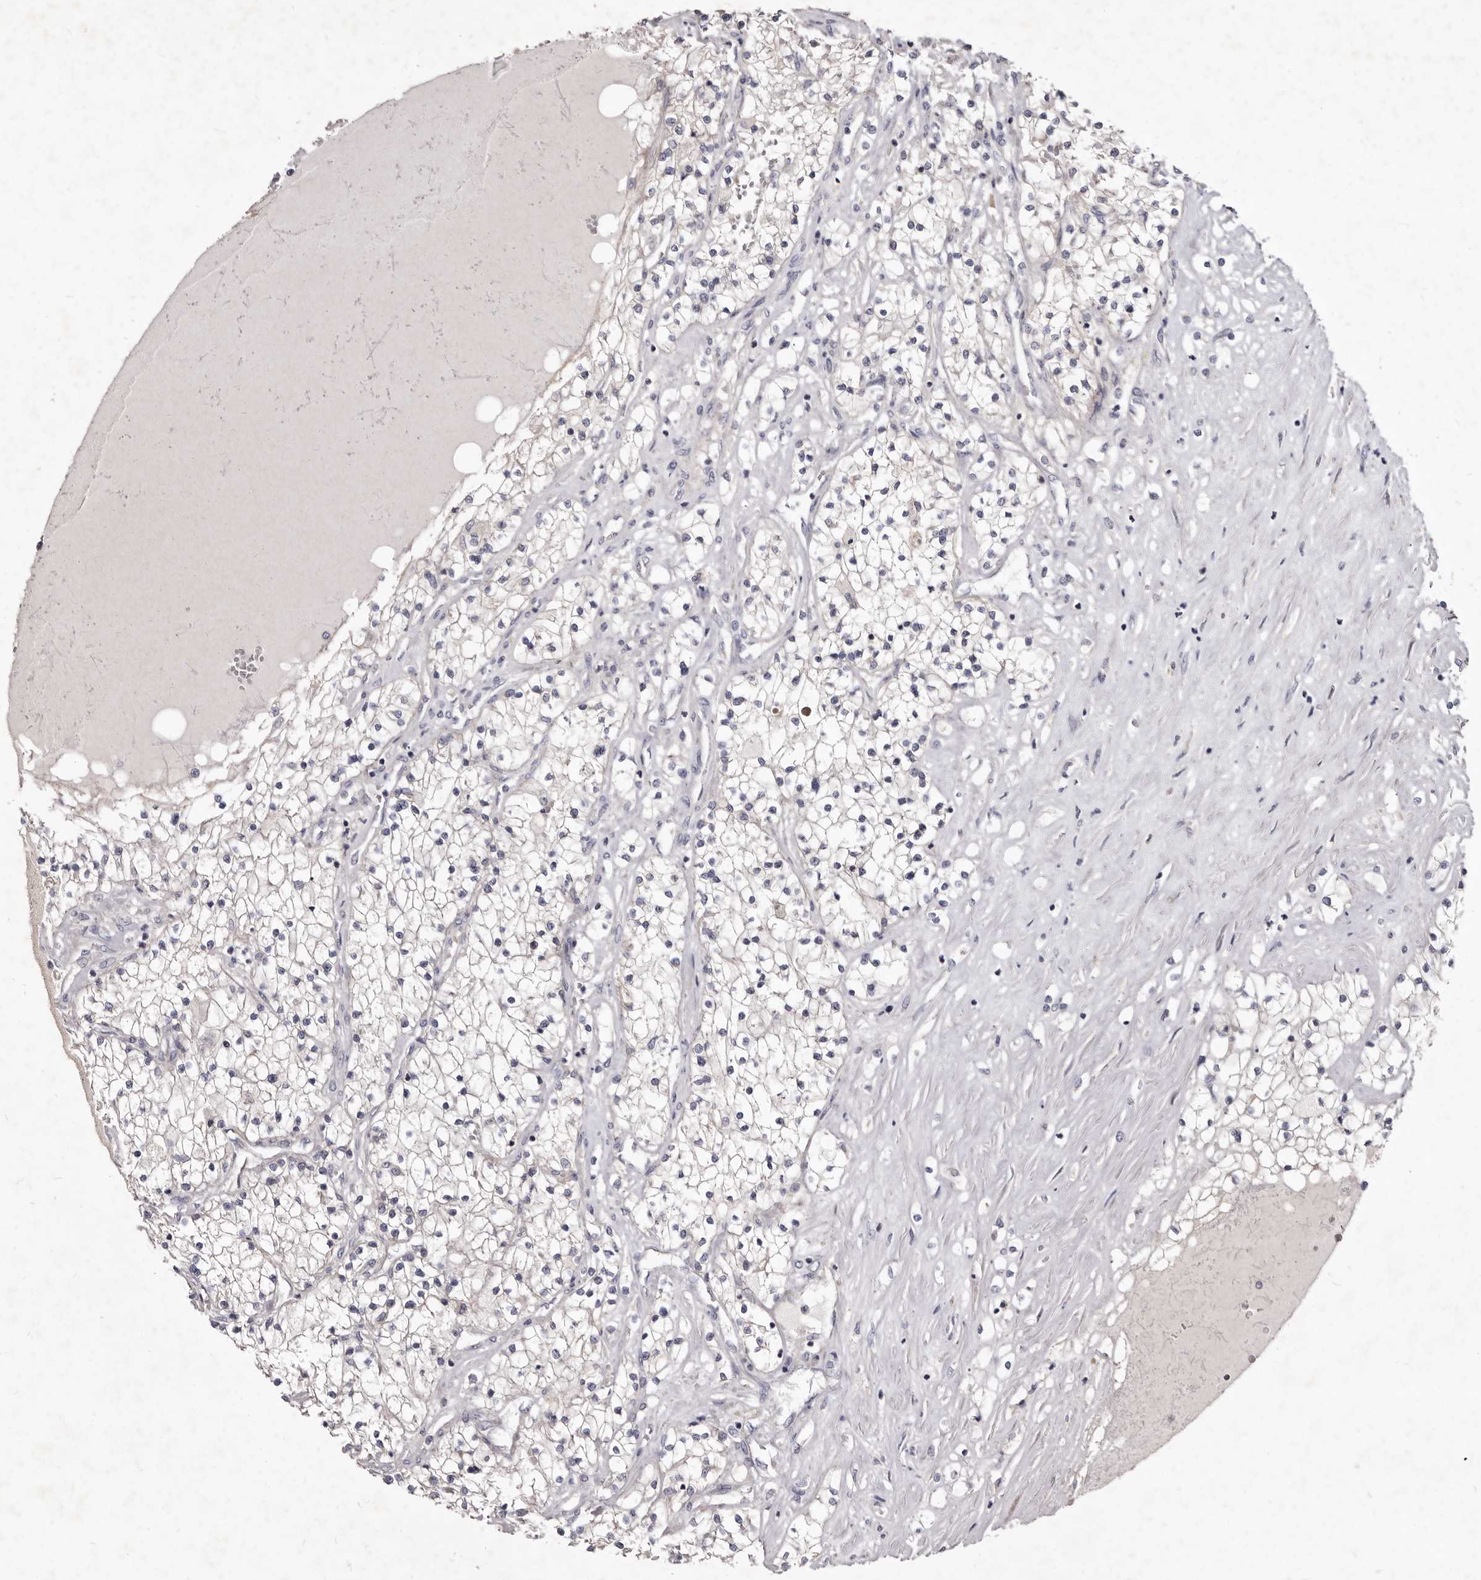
{"staining": {"intensity": "weak", "quantity": "<25%", "location": "cytoplasmic/membranous"}, "tissue": "renal cancer", "cell_type": "Tumor cells", "image_type": "cancer", "snomed": [{"axis": "morphology", "description": "Normal tissue, NOS"}, {"axis": "morphology", "description": "Adenocarcinoma, NOS"}, {"axis": "topography", "description": "Kidney"}], "caption": "DAB immunohistochemical staining of renal cancer shows no significant expression in tumor cells. (DAB immunohistochemistry (IHC) visualized using brightfield microscopy, high magnification).", "gene": "FAS", "patient": {"sex": "male", "age": 68}}